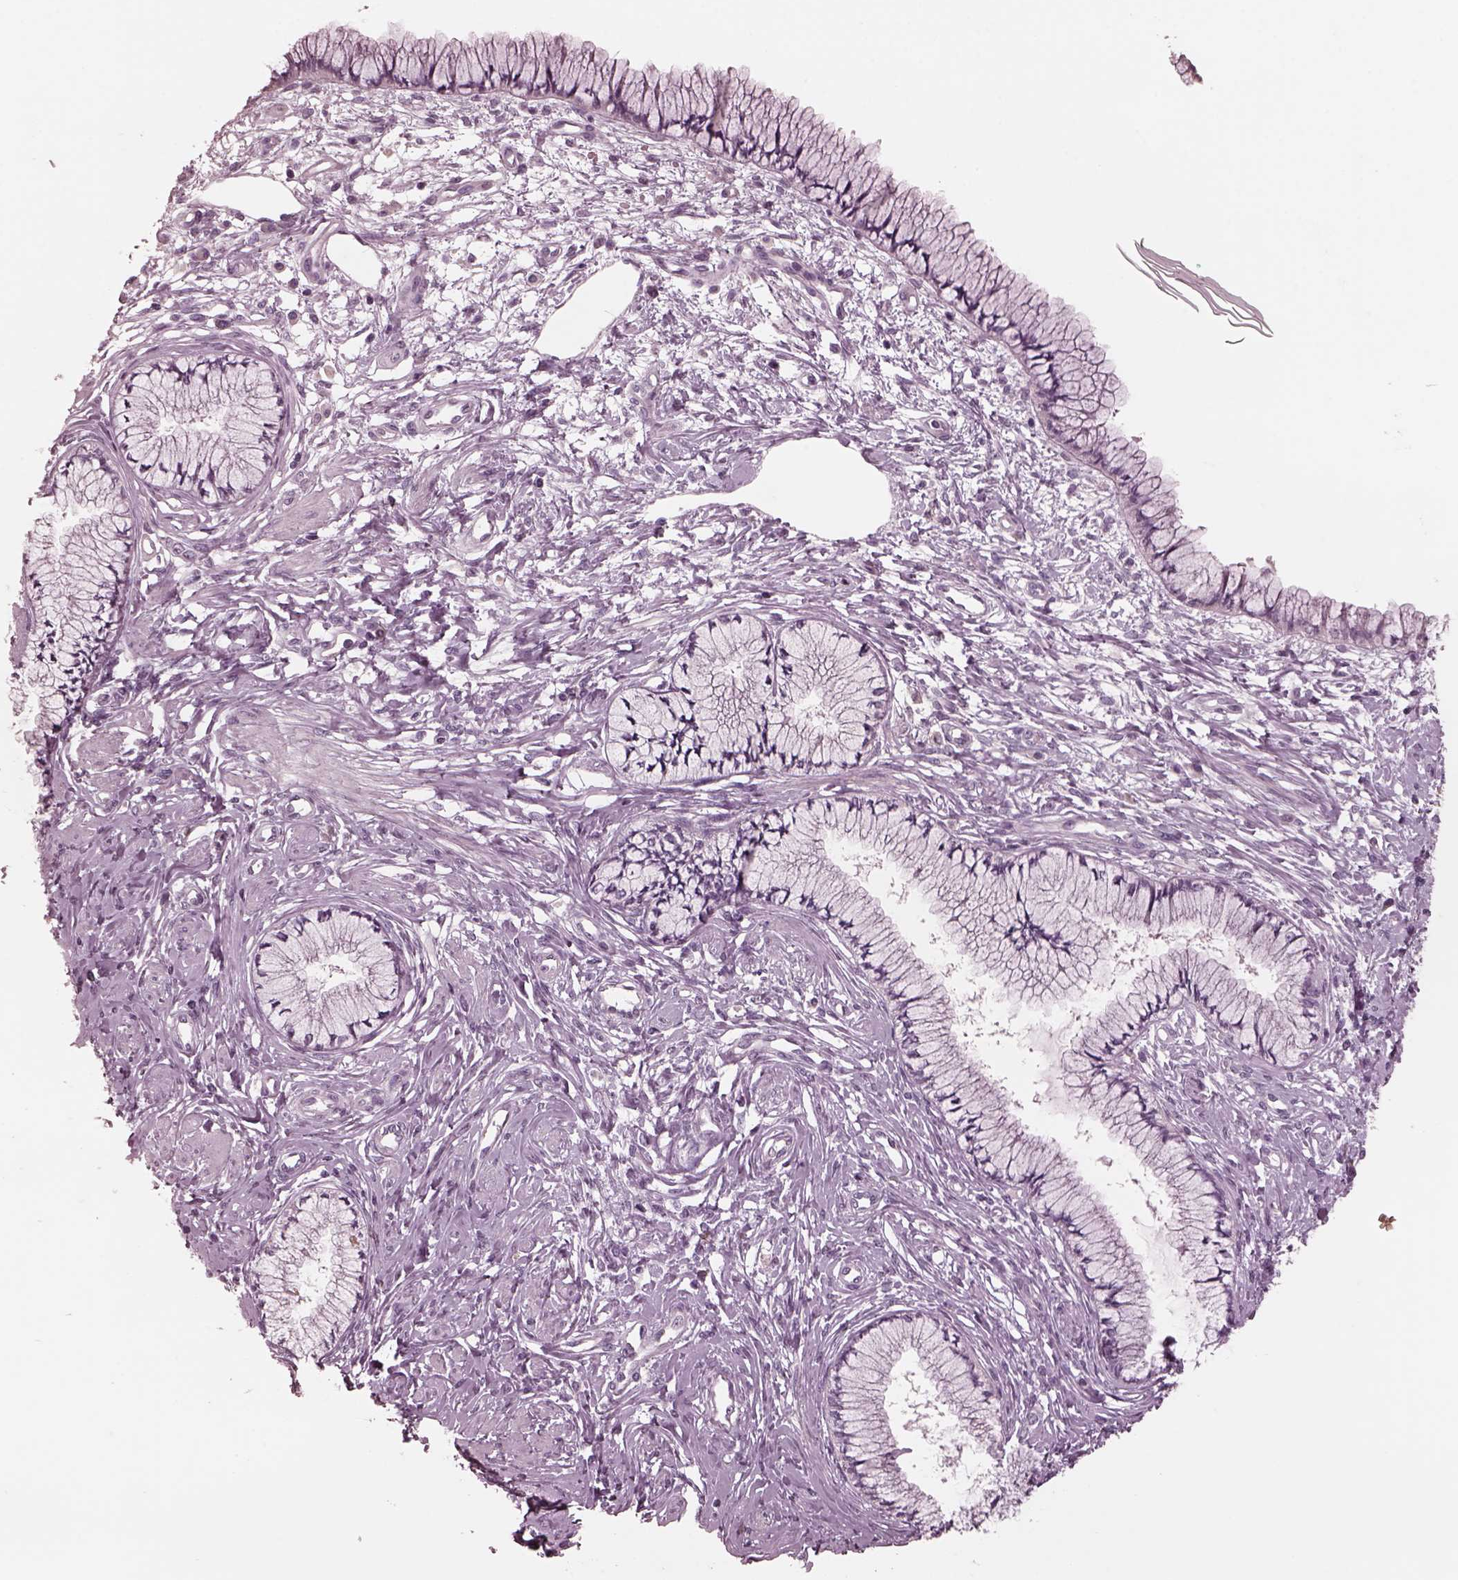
{"staining": {"intensity": "negative", "quantity": "none", "location": "none"}, "tissue": "cervix", "cell_type": "Glandular cells", "image_type": "normal", "snomed": [{"axis": "morphology", "description": "Normal tissue, NOS"}, {"axis": "topography", "description": "Cervix"}], "caption": "This is a photomicrograph of immunohistochemistry staining of normal cervix, which shows no expression in glandular cells.", "gene": "CGA", "patient": {"sex": "female", "age": 37}}